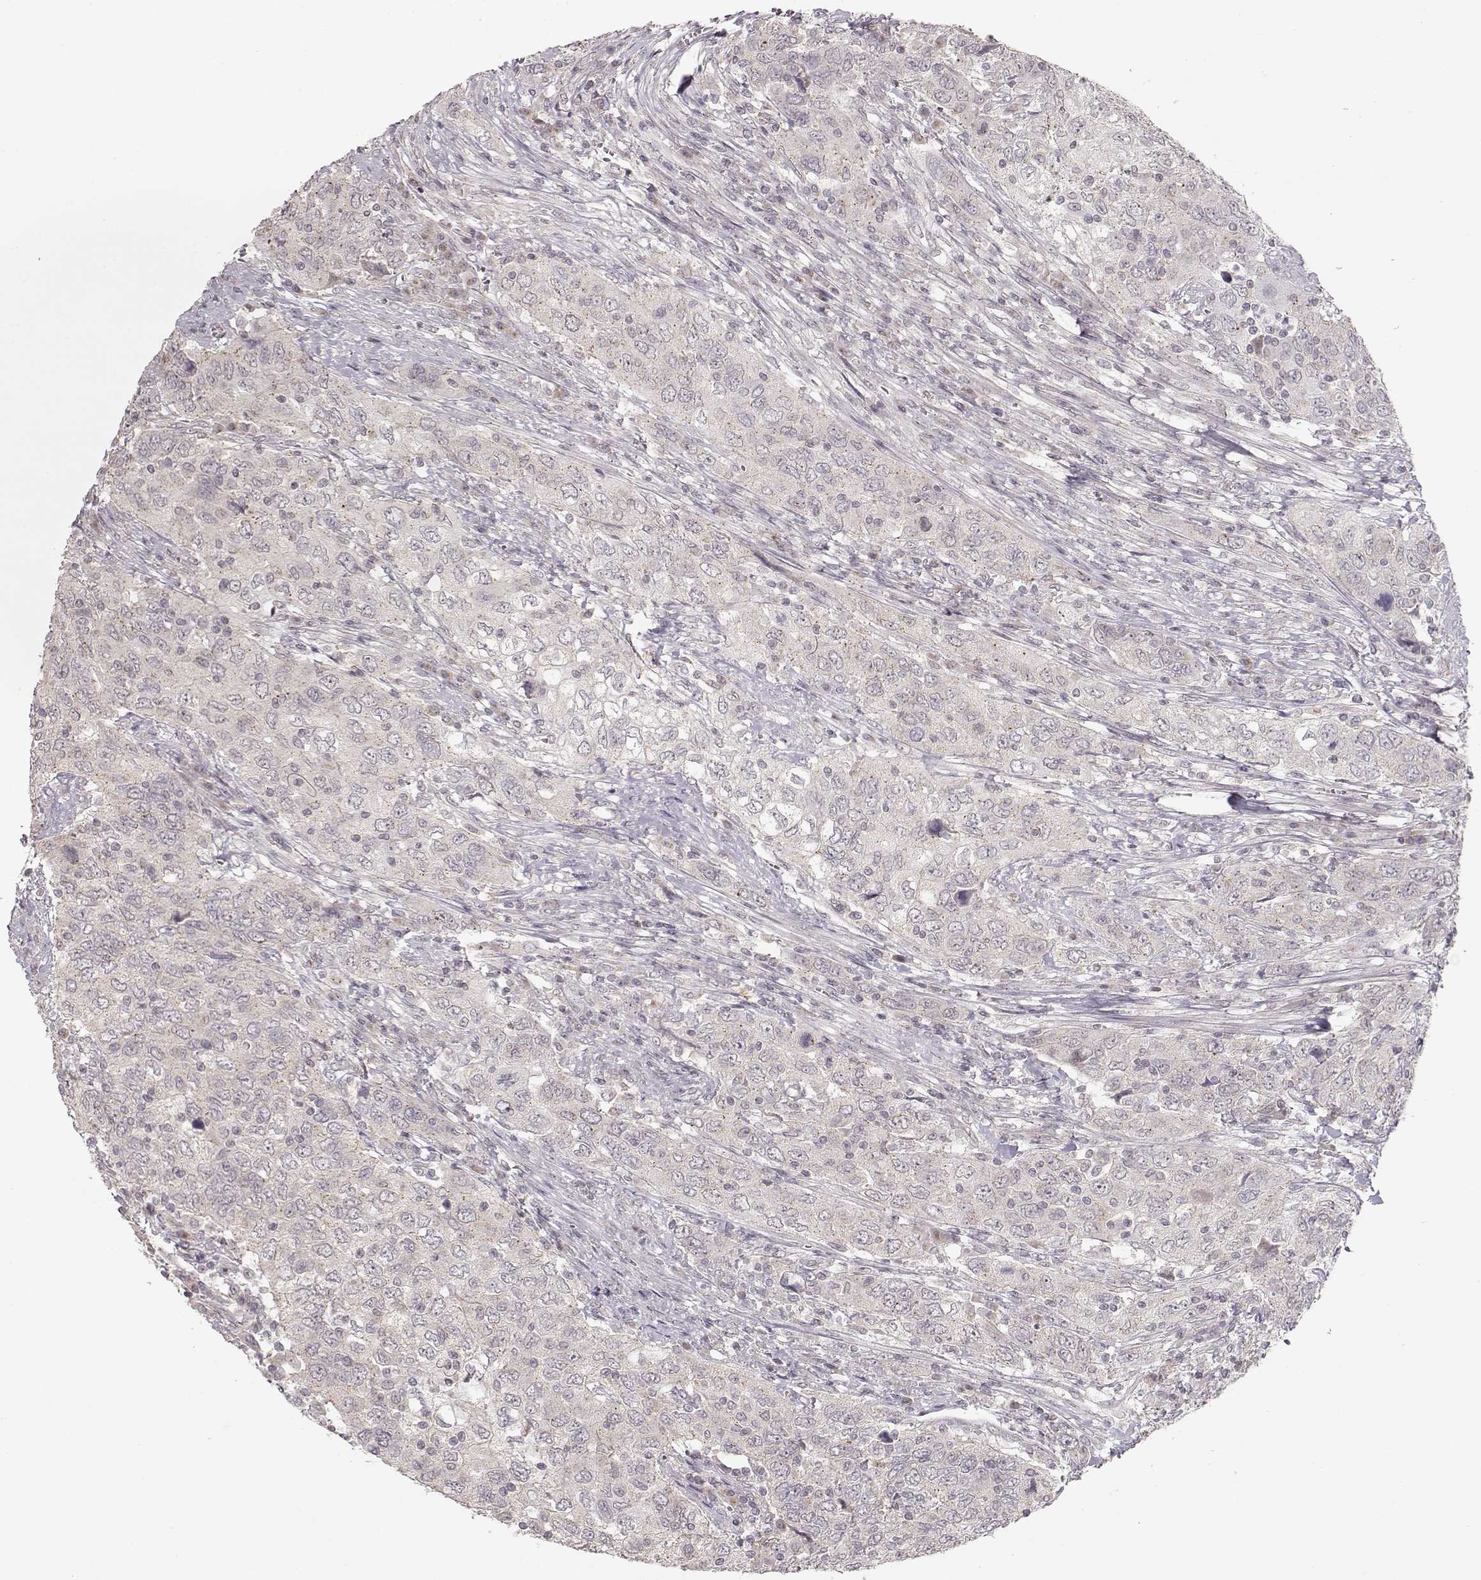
{"staining": {"intensity": "negative", "quantity": "none", "location": "none"}, "tissue": "urothelial cancer", "cell_type": "Tumor cells", "image_type": "cancer", "snomed": [{"axis": "morphology", "description": "Urothelial carcinoma, High grade"}, {"axis": "topography", "description": "Urinary bladder"}], "caption": "Immunohistochemistry photomicrograph of urothelial carcinoma (high-grade) stained for a protein (brown), which shows no staining in tumor cells.", "gene": "PNMT", "patient": {"sex": "male", "age": 76}}